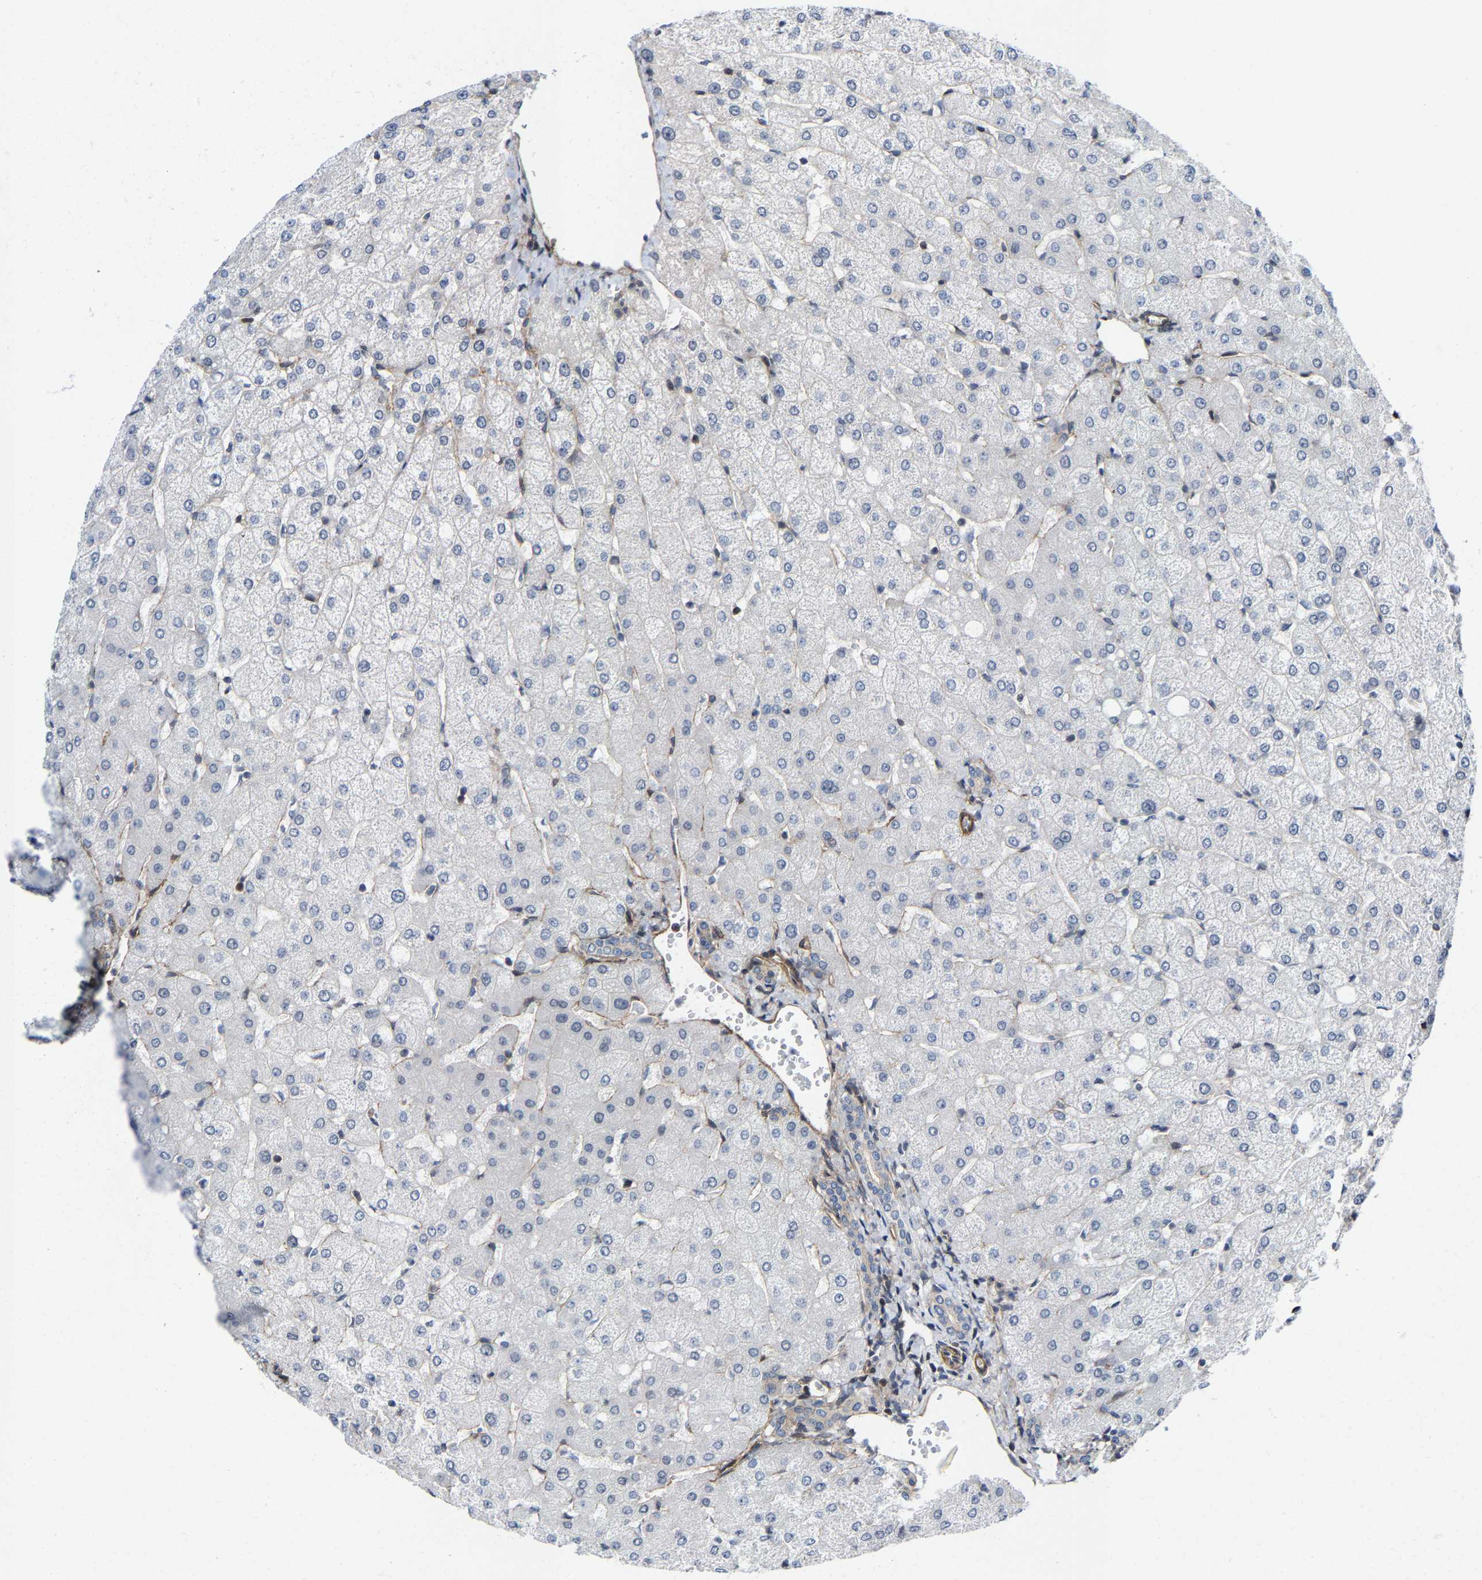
{"staining": {"intensity": "negative", "quantity": "none", "location": "none"}, "tissue": "liver", "cell_type": "Cholangiocytes", "image_type": "normal", "snomed": [{"axis": "morphology", "description": "Normal tissue, NOS"}, {"axis": "topography", "description": "Liver"}], "caption": "Micrograph shows no significant protein positivity in cholangiocytes of unremarkable liver.", "gene": "TGFB1I1", "patient": {"sex": "female", "age": 54}}